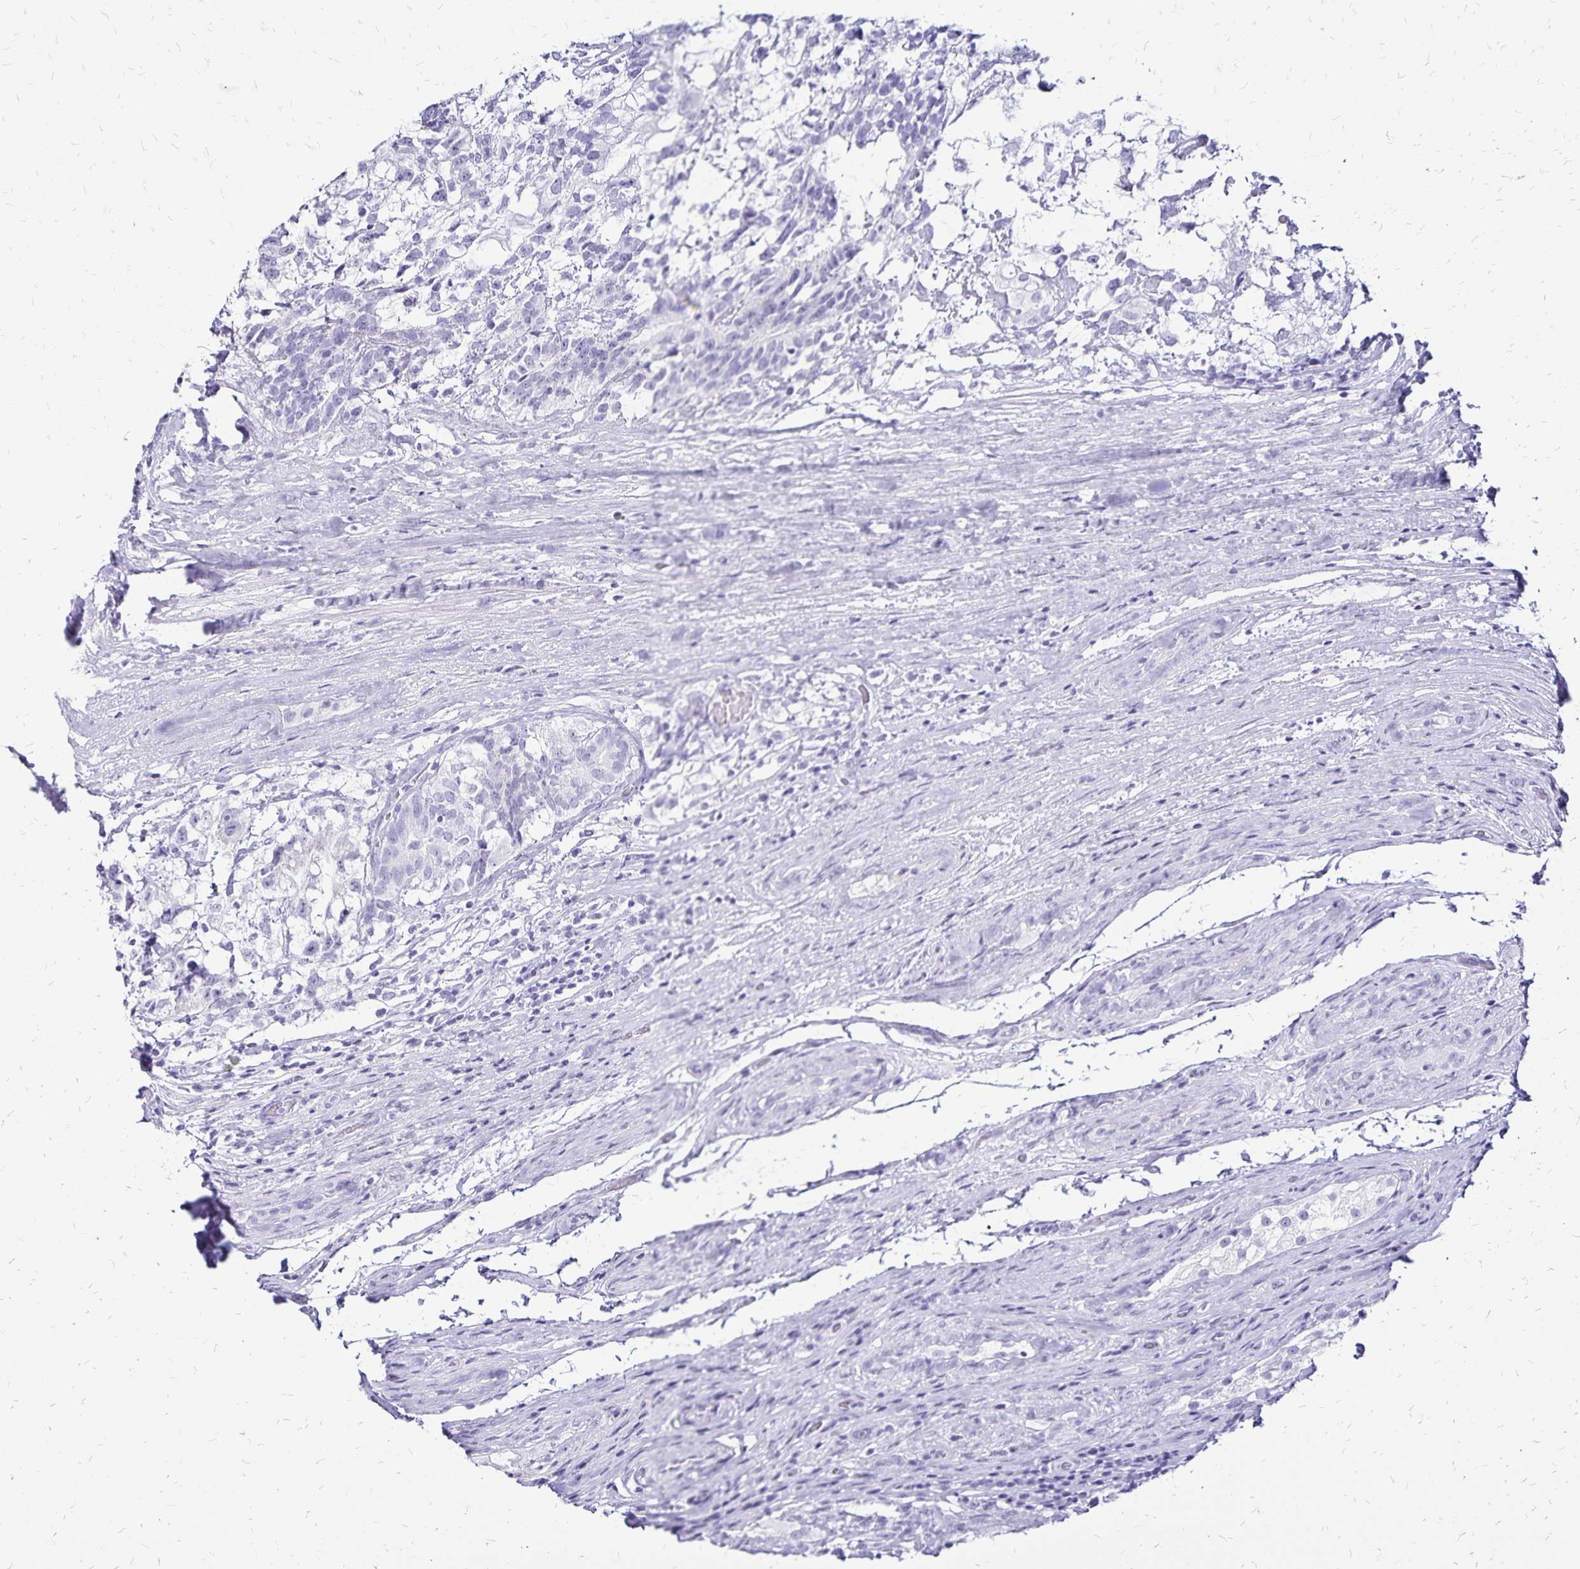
{"staining": {"intensity": "negative", "quantity": "none", "location": "none"}, "tissue": "testis cancer", "cell_type": "Tumor cells", "image_type": "cancer", "snomed": [{"axis": "morphology", "description": "Seminoma, NOS"}, {"axis": "morphology", "description": "Carcinoma, Embryonal, NOS"}, {"axis": "topography", "description": "Testis"}], "caption": "Photomicrograph shows no protein positivity in tumor cells of embryonal carcinoma (testis) tissue.", "gene": "LIN28B", "patient": {"sex": "male", "age": 41}}